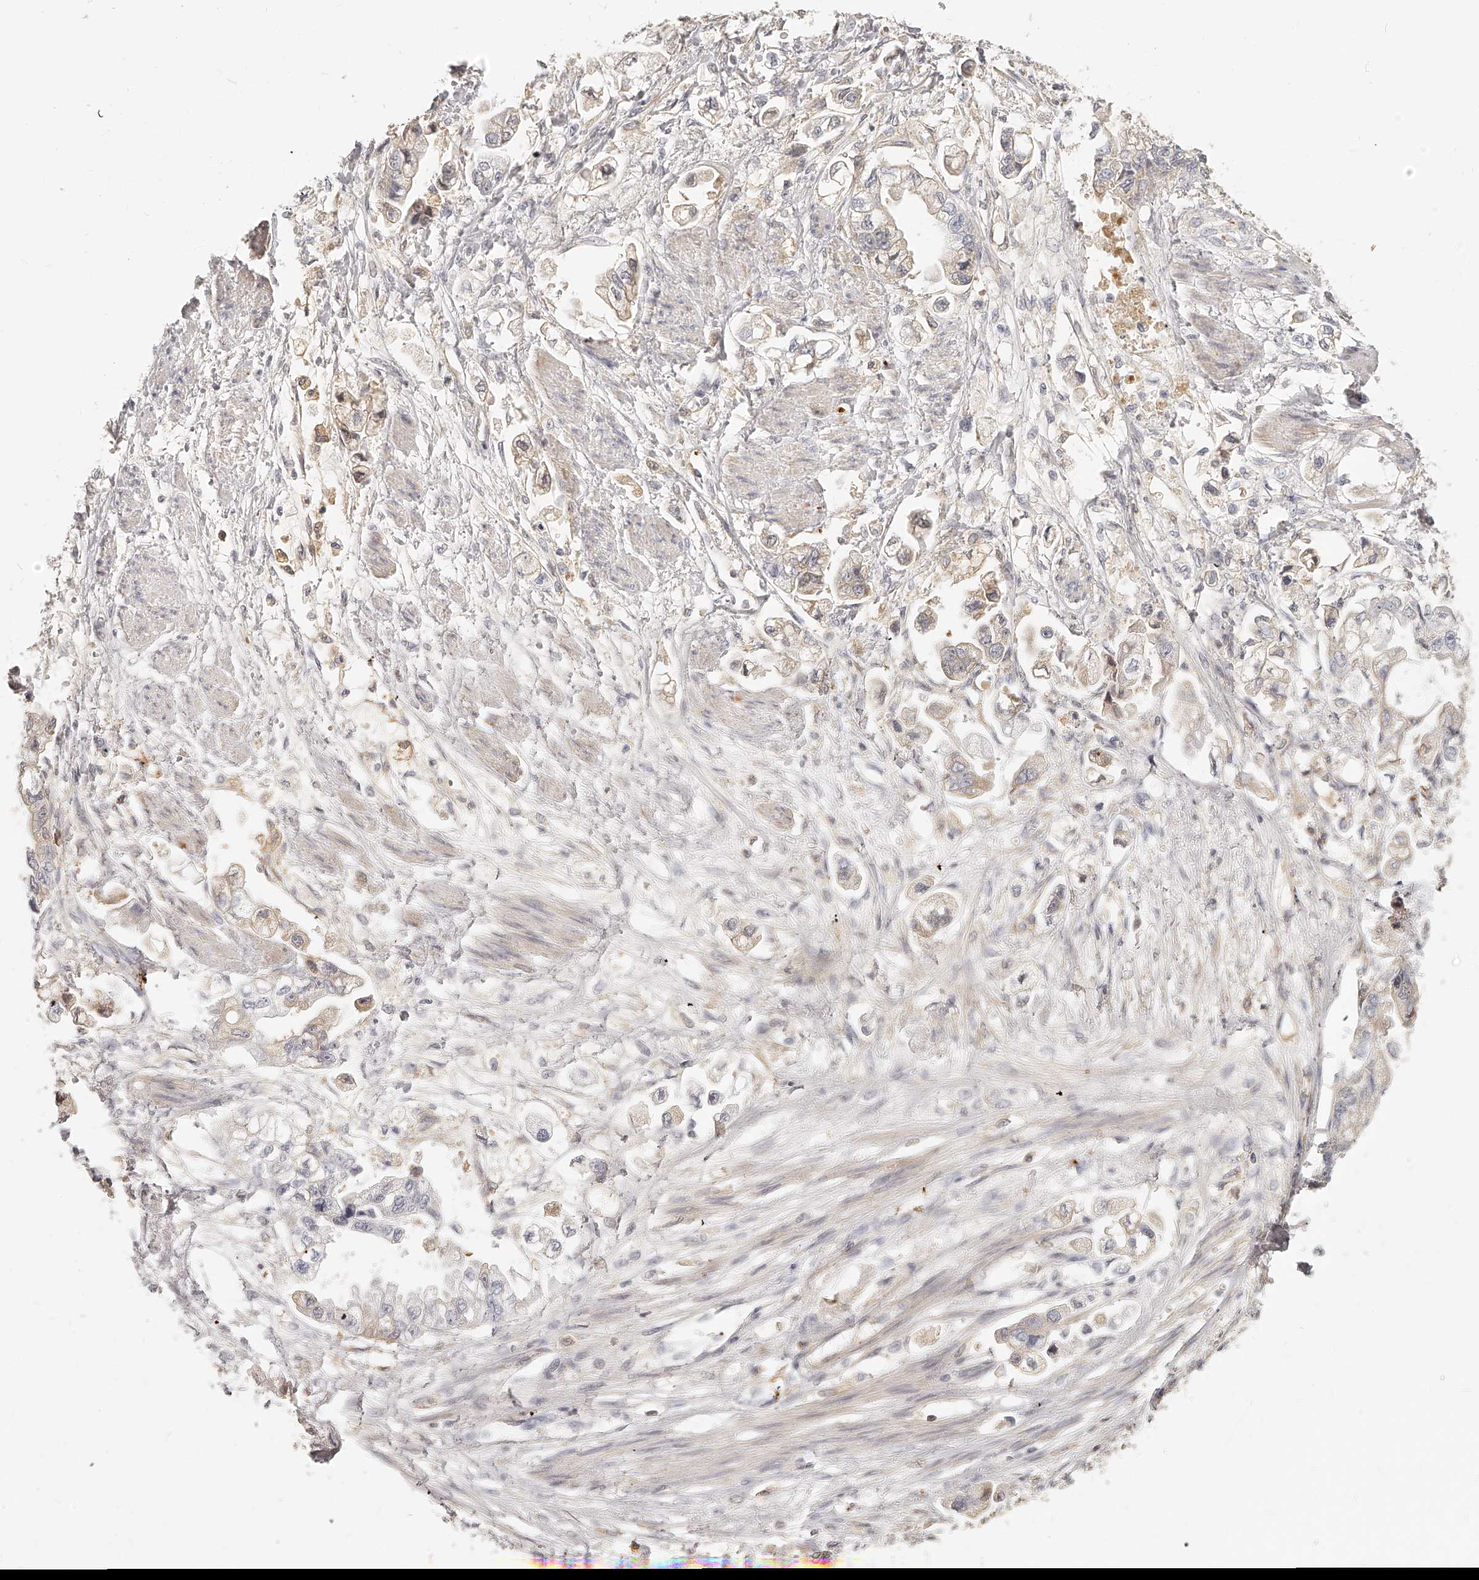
{"staining": {"intensity": "weak", "quantity": "<25%", "location": "cytoplasmic/membranous"}, "tissue": "stomach cancer", "cell_type": "Tumor cells", "image_type": "cancer", "snomed": [{"axis": "morphology", "description": "Adenocarcinoma, NOS"}, {"axis": "topography", "description": "Stomach"}], "caption": "Immunohistochemistry micrograph of human adenocarcinoma (stomach) stained for a protein (brown), which displays no expression in tumor cells.", "gene": "ITGB3", "patient": {"sex": "male", "age": 62}}